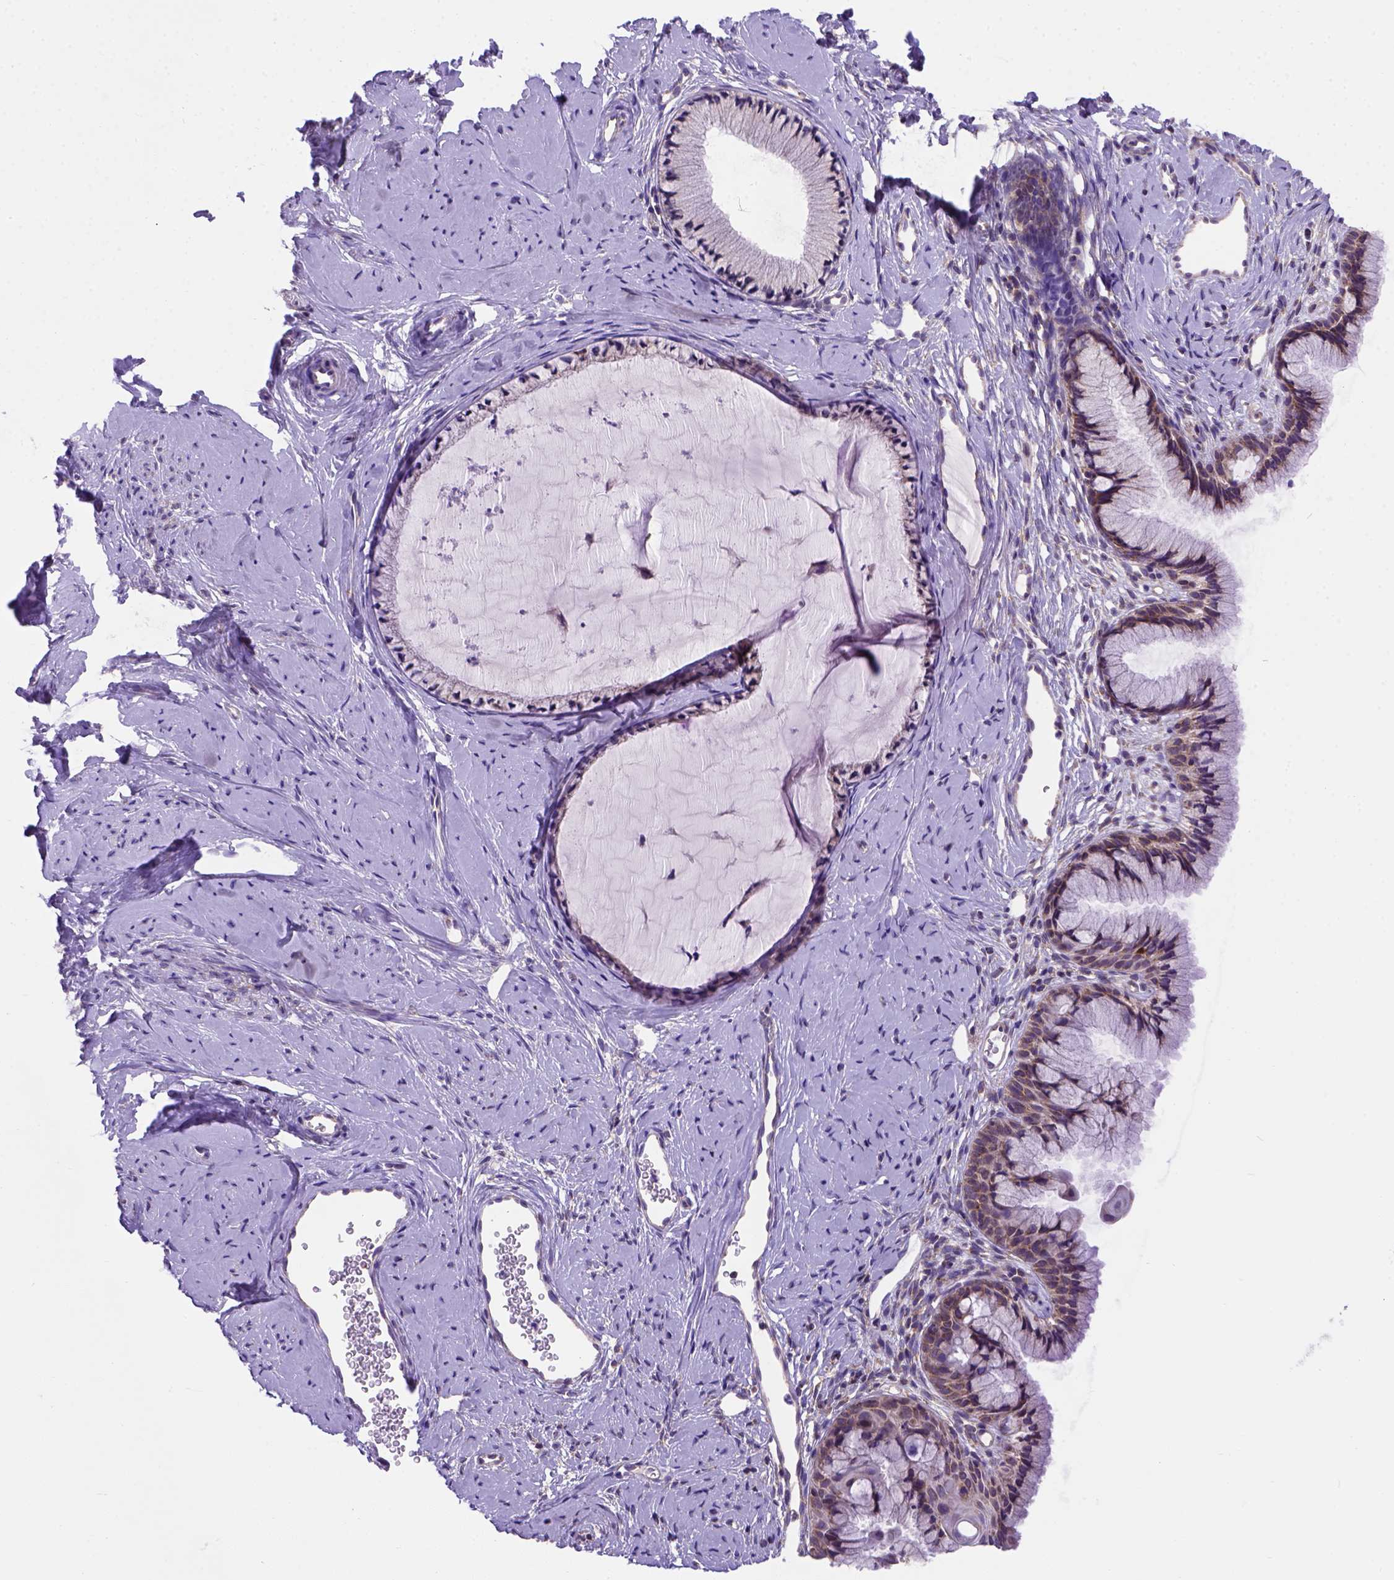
{"staining": {"intensity": "moderate", "quantity": ">75%", "location": "cytoplasmic/membranous"}, "tissue": "cervix", "cell_type": "Glandular cells", "image_type": "normal", "snomed": [{"axis": "morphology", "description": "Normal tissue, NOS"}, {"axis": "topography", "description": "Cervix"}], "caption": "Protein staining of unremarkable cervix reveals moderate cytoplasmic/membranous staining in approximately >75% of glandular cells. (DAB (3,3'-diaminobenzidine) IHC with brightfield microscopy, high magnification).", "gene": "FOXI1", "patient": {"sex": "female", "age": 40}}